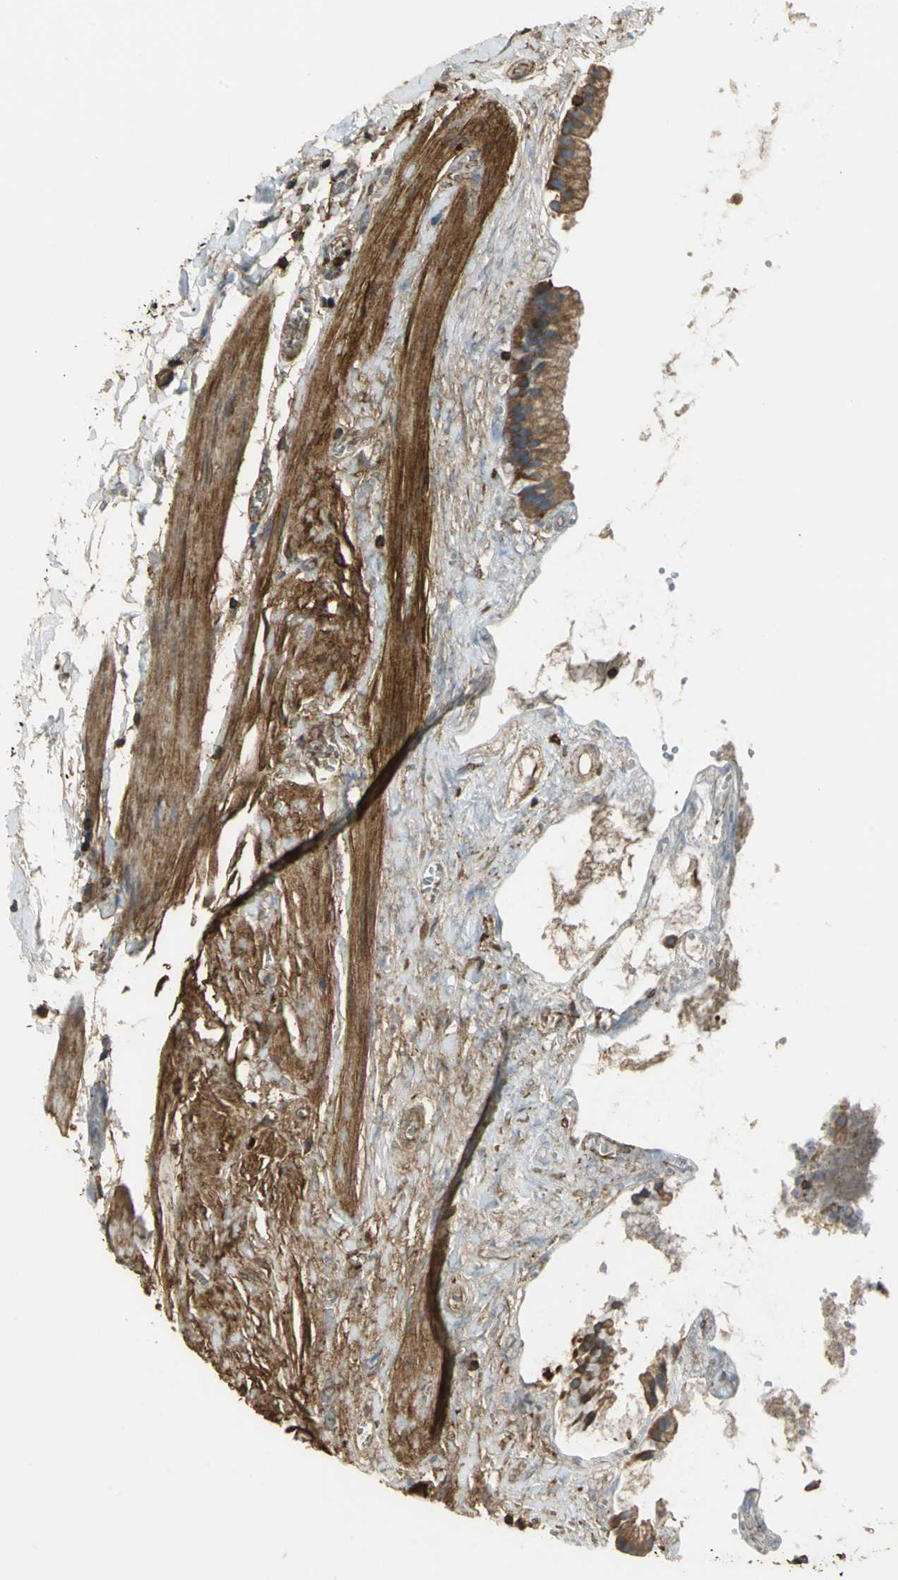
{"staining": {"intensity": "moderate", "quantity": ">75%", "location": "cytoplasmic/membranous"}, "tissue": "gallbladder", "cell_type": "Glandular cells", "image_type": "normal", "snomed": [{"axis": "morphology", "description": "Normal tissue, NOS"}, {"axis": "topography", "description": "Gallbladder"}], "caption": "This histopathology image displays normal gallbladder stained with immunohistochemistry (IHC) to label a protein in brown. The cytoplasmic/membranous of glandular cells show moderate positivity for the protein. Nuclei are counter-stained blue.", "gene": "TLN1", "patient": {"sex": "female", "age": 63}}